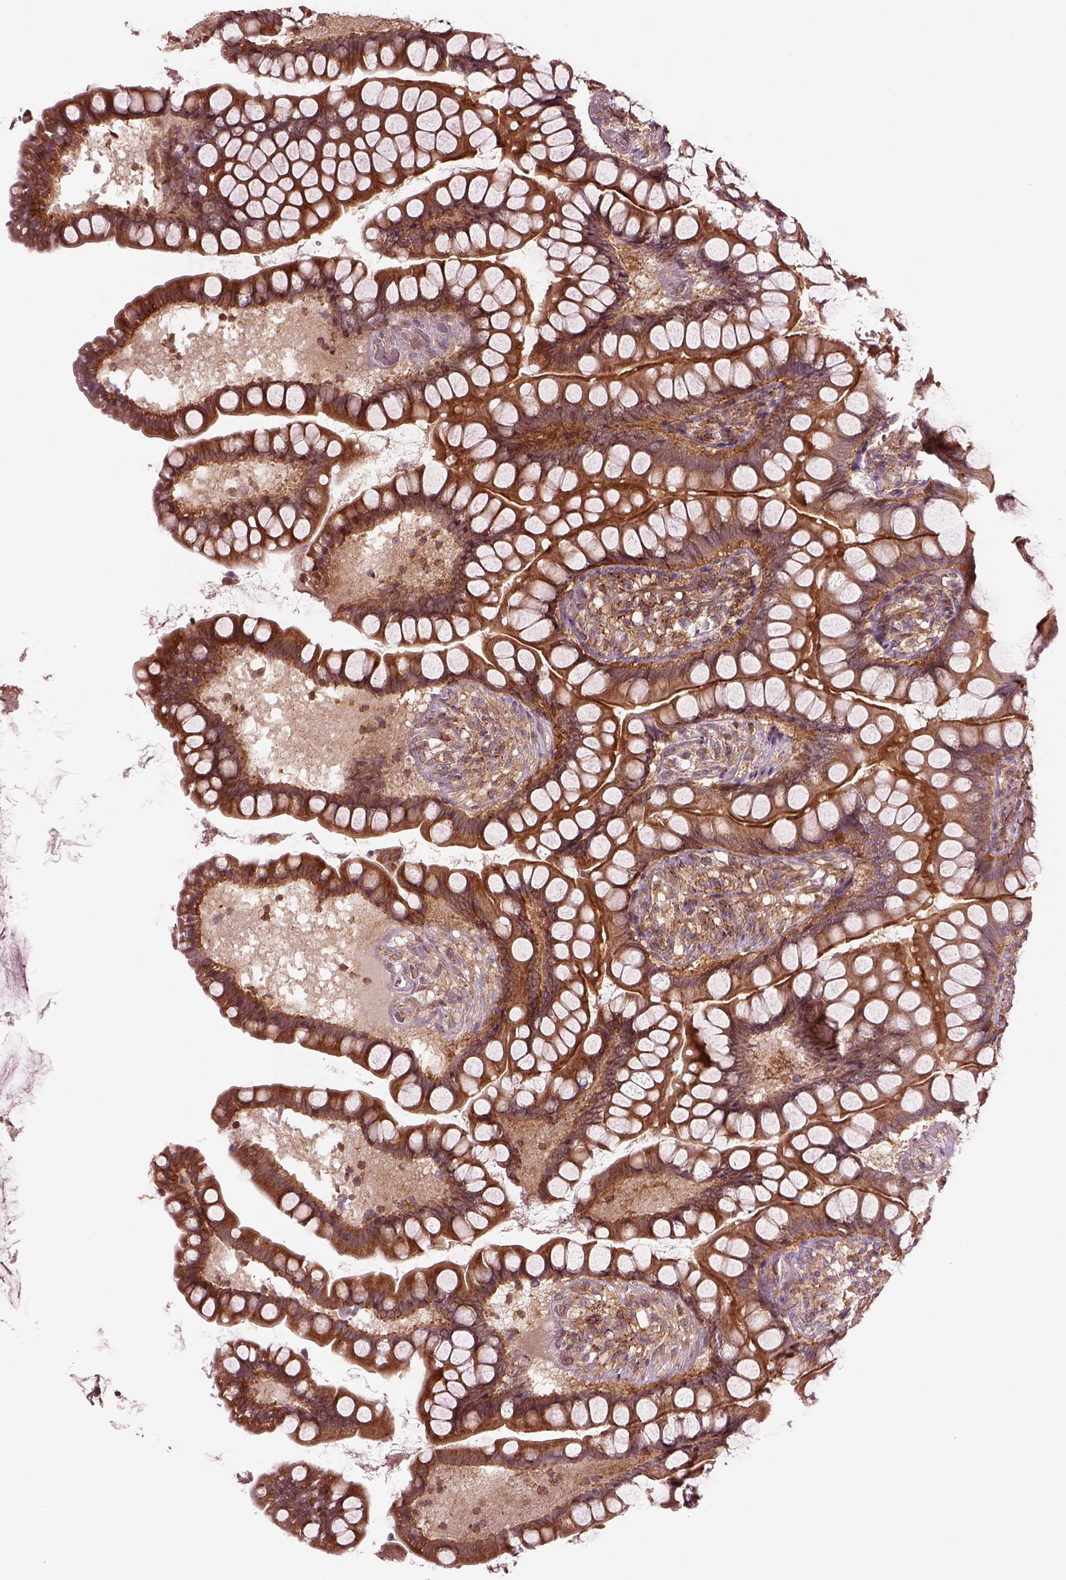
{"staining": {"intensity": "strong", "quantity": ">75%", "location": "cytoplasmic/membranous"}, "tissue": "small intestine", "cell_type": "Glandular cells", "image_type": "normal", "snomed": [{"axis": "morphology", "description": "Normal tissue, NOS"}, {"axis": "topography", "description": "Small intestine"}], "caption": "Protein expression analysis of unremarkable human small intestine reveals strong cytoplasmic/membranous positivity in approximately >75% of glandular cells. Using DAB (3,3'-diaminobenzidine) (brown) and hematoxylin (blue) stains, captured at high magnification using brightfield microscopy.", "gene": "LSM14A", "patient": {"sex": "male", "age": 70}}